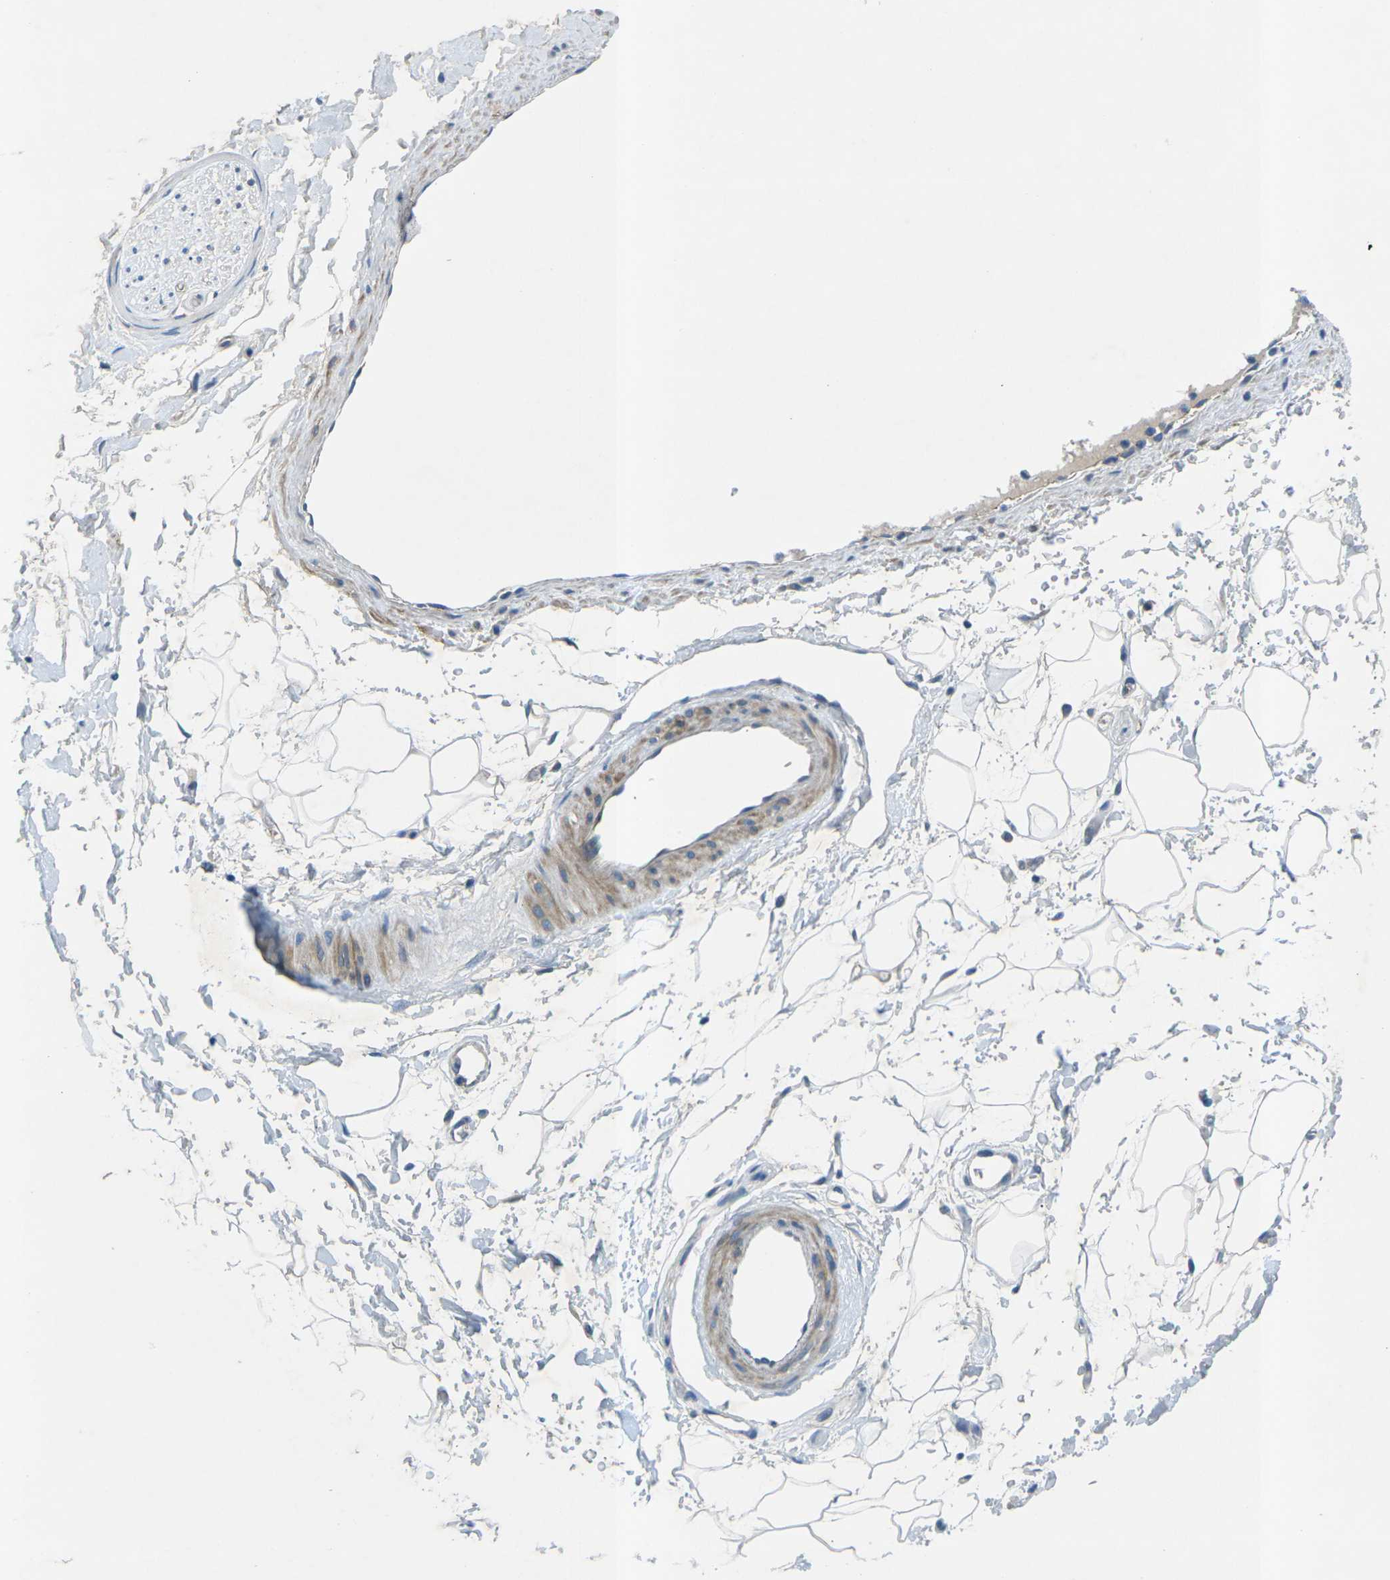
{"staining": {"intensity": "negative", "quantity": "none", "location": "none"}, "tissue": "adipose tissue", "cell_type": "Adipocytes", "image_type": "normal", "snomed": [{"axis": "morphology", "description": "Normal tissue, NOS"}, {"axis": "topography", "description": "Soft tissue"}], "caption": "This is an immunohistochemistry (IHC) histopathology image of unremarkable adipose tissue. There is no expression in adipocytes.", "gene": "CTNND1", "patient": {"sex": "male", "age": 72}}